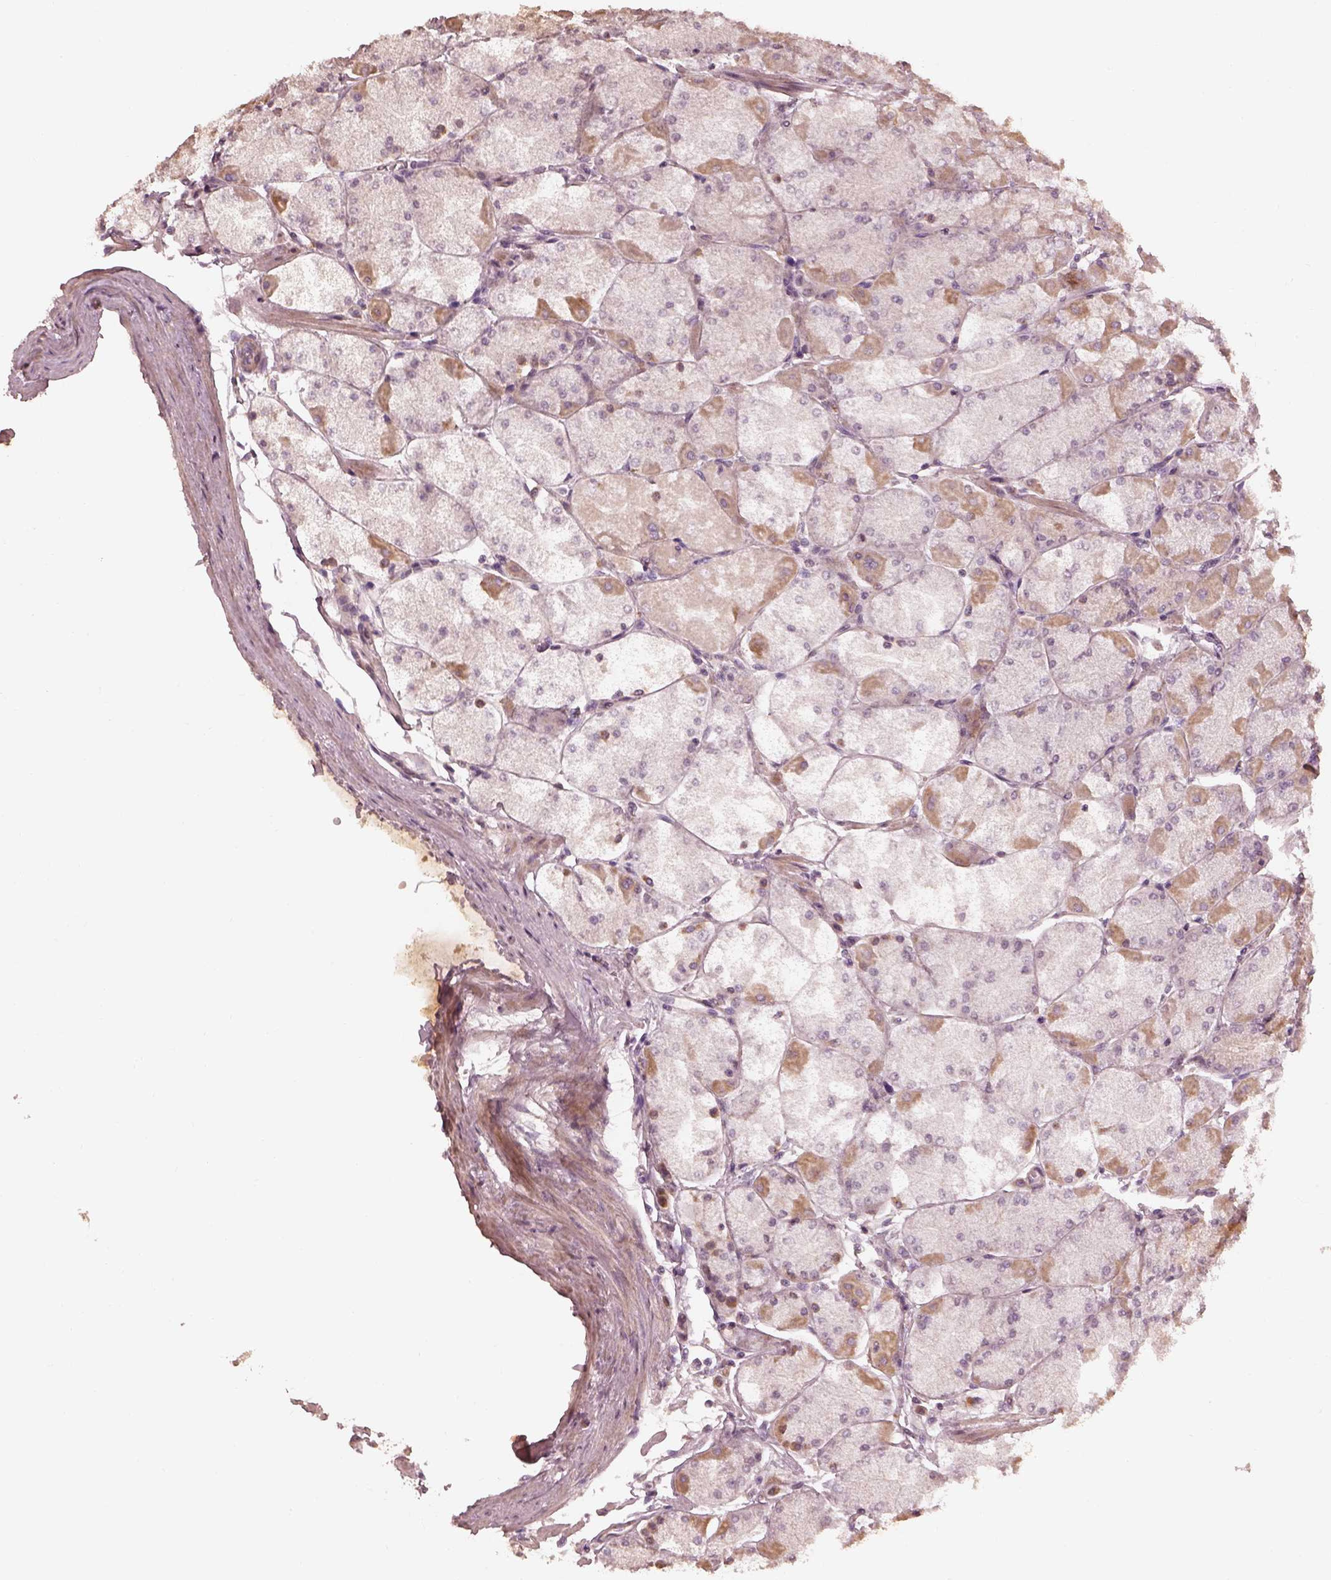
{"staining": {"intensity": "moderate", "quantity": "<25%", "location": "cytoplasmic/membranous"}, "tissue": "stomach", "cell_type": "Glandular cells", "image_type": "normal", "snomed": [{"axis": "morphology", "description": "Normal tissue, NOS"}, {"axis": "topography", "description": "Stomach, upper"}], "caption": "This is a photomicrograph of immunohistochemistry (IHC) staining of unremarkable stomach, which shows moderate expression in the cytoplasmic/membranous of glandular cells.", "gene": "SLC25A46", "patient": {"sex": "male", "age": 60}}